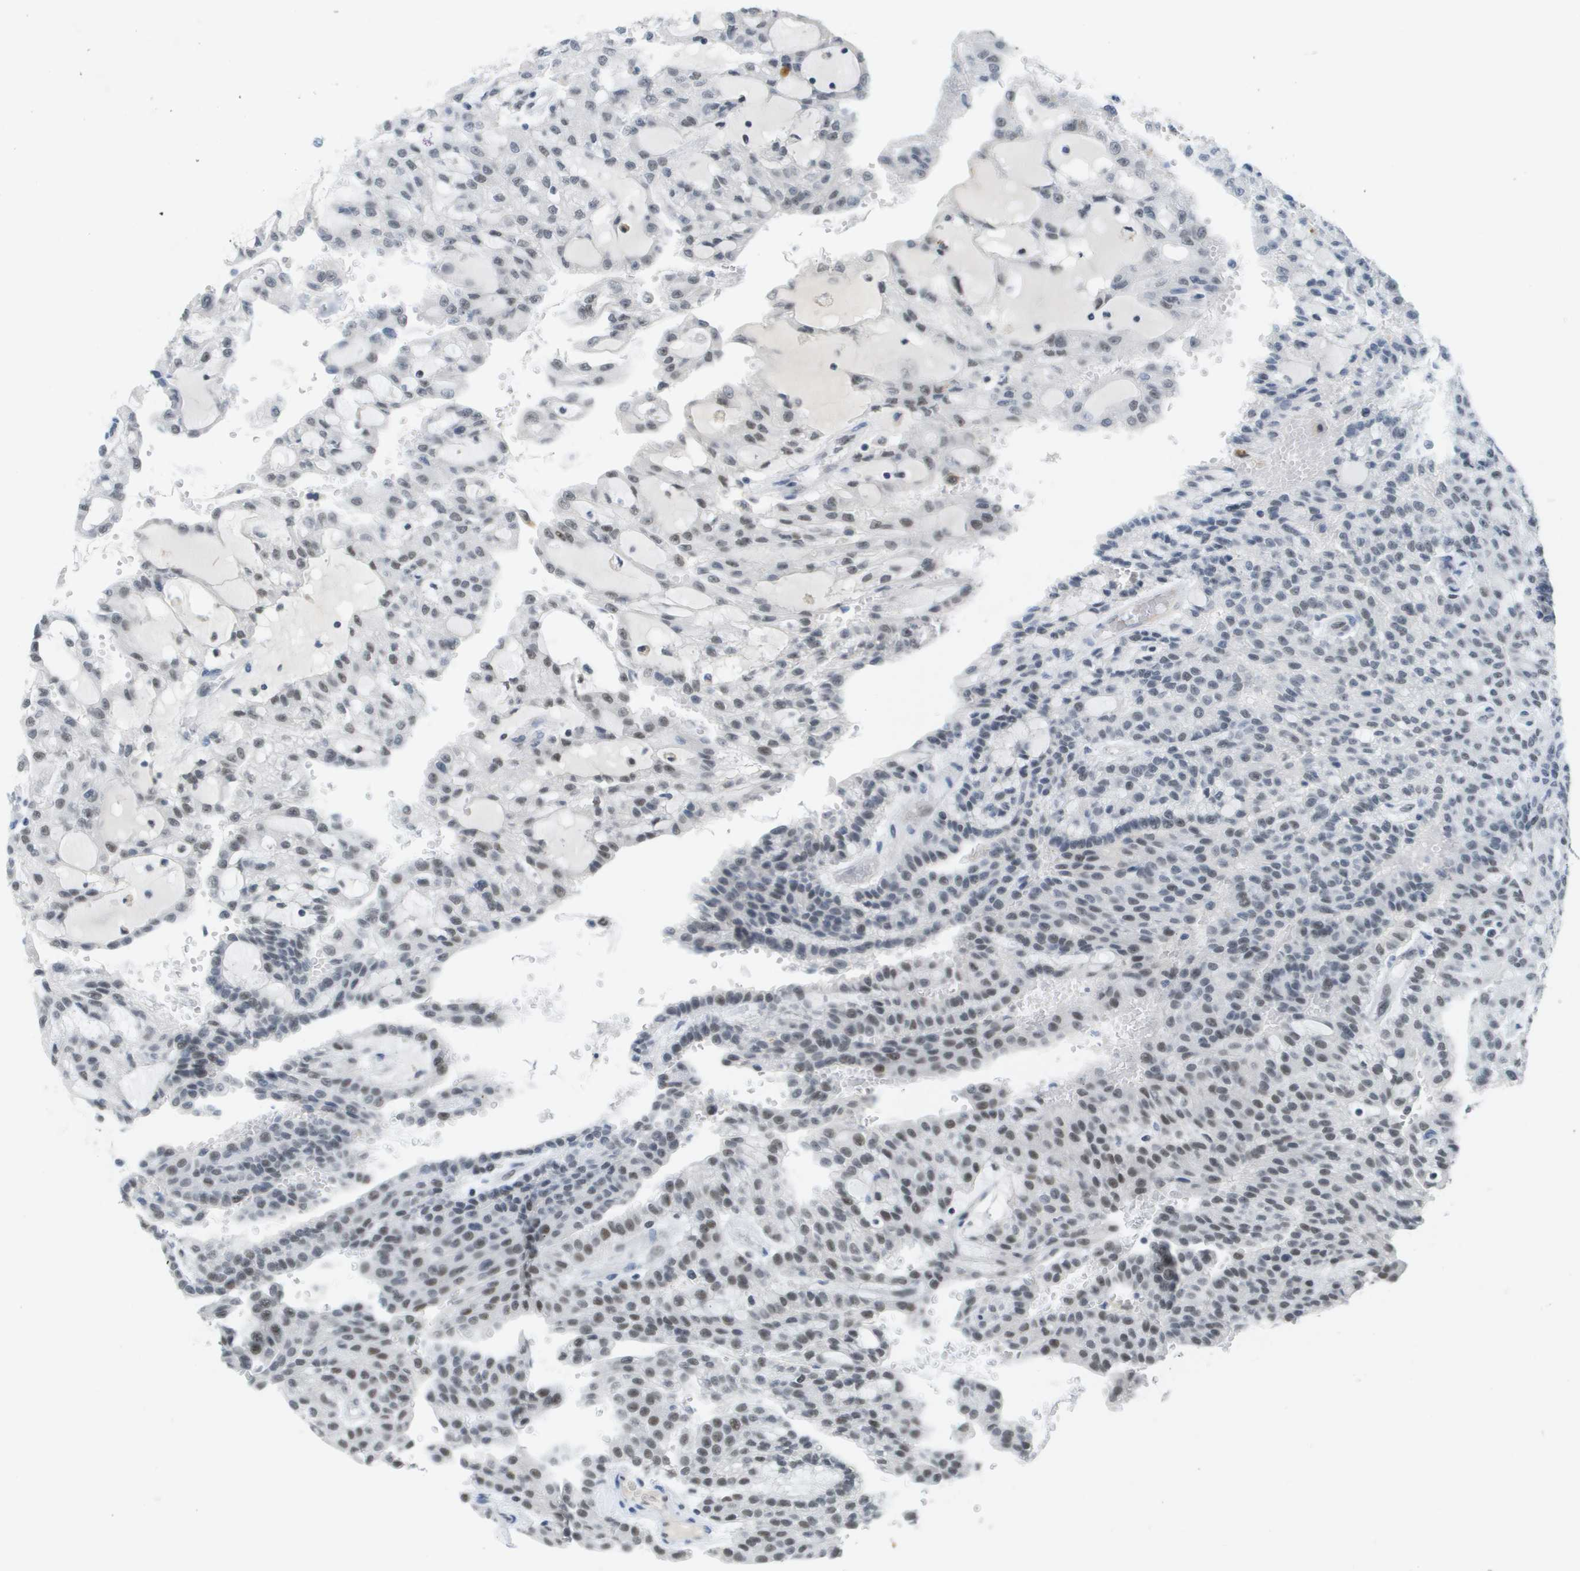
{"staining": {"intensity": "moderate", "quantity": "<25%", "location": "nuclear"}, "tissue": "renal cancer", "cell_type": "Tumor cells", "image_type": "cancer", "snomed": [{"axis": "morphology", "description": "Adenocarcinoma, NOS"}, {"axis": "topography", "description": "Kidney"}], "caption": "Immunohistochemical staining of renal cancer exhibits moderate nuclear protein positivity in about <25% of tumor cells.", "gene": "TP53RK", "patient": {"sex": "male", "age": 63}}